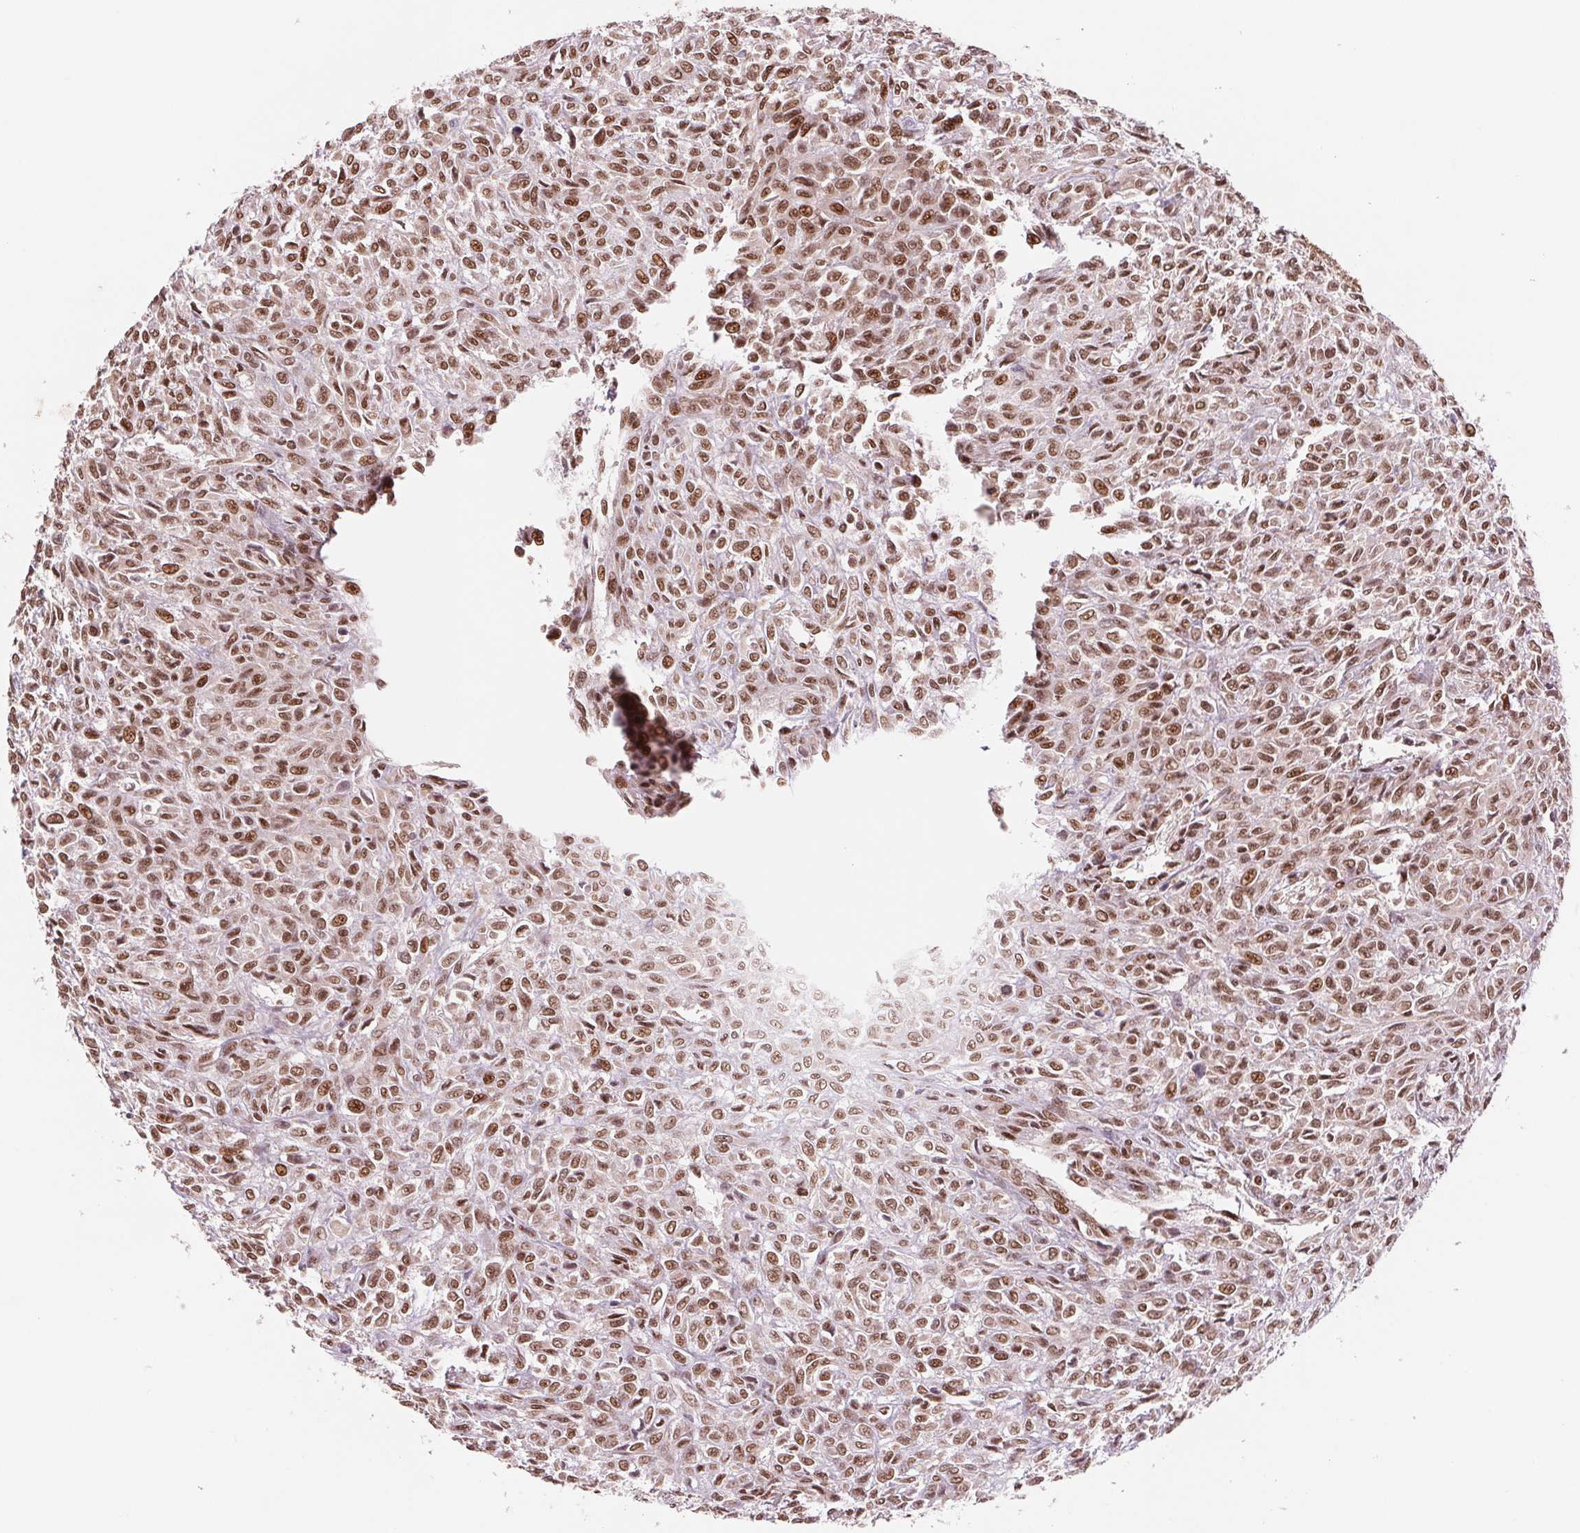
{"staining": {"intensity": "moderate", "quantity": ">75%", "location": "nuclear"}, "tissue": "renal cancer", "cell_type": "Tumor cells", "image_type": "cancer", "snomed": [{"axis": "morphology", "description": "Adenocarcinoma, NOS"}, {"axis": "topography", "description": "Kidney"}], "caption": "There is medium levels of moderate nuclear staining in tumor cells of renal adenocarcinoma, as demonstrated by immunohistochemical staining (brown color).", "gene": "TTLL9", "patient": {"sex": "male", "age": 58}}